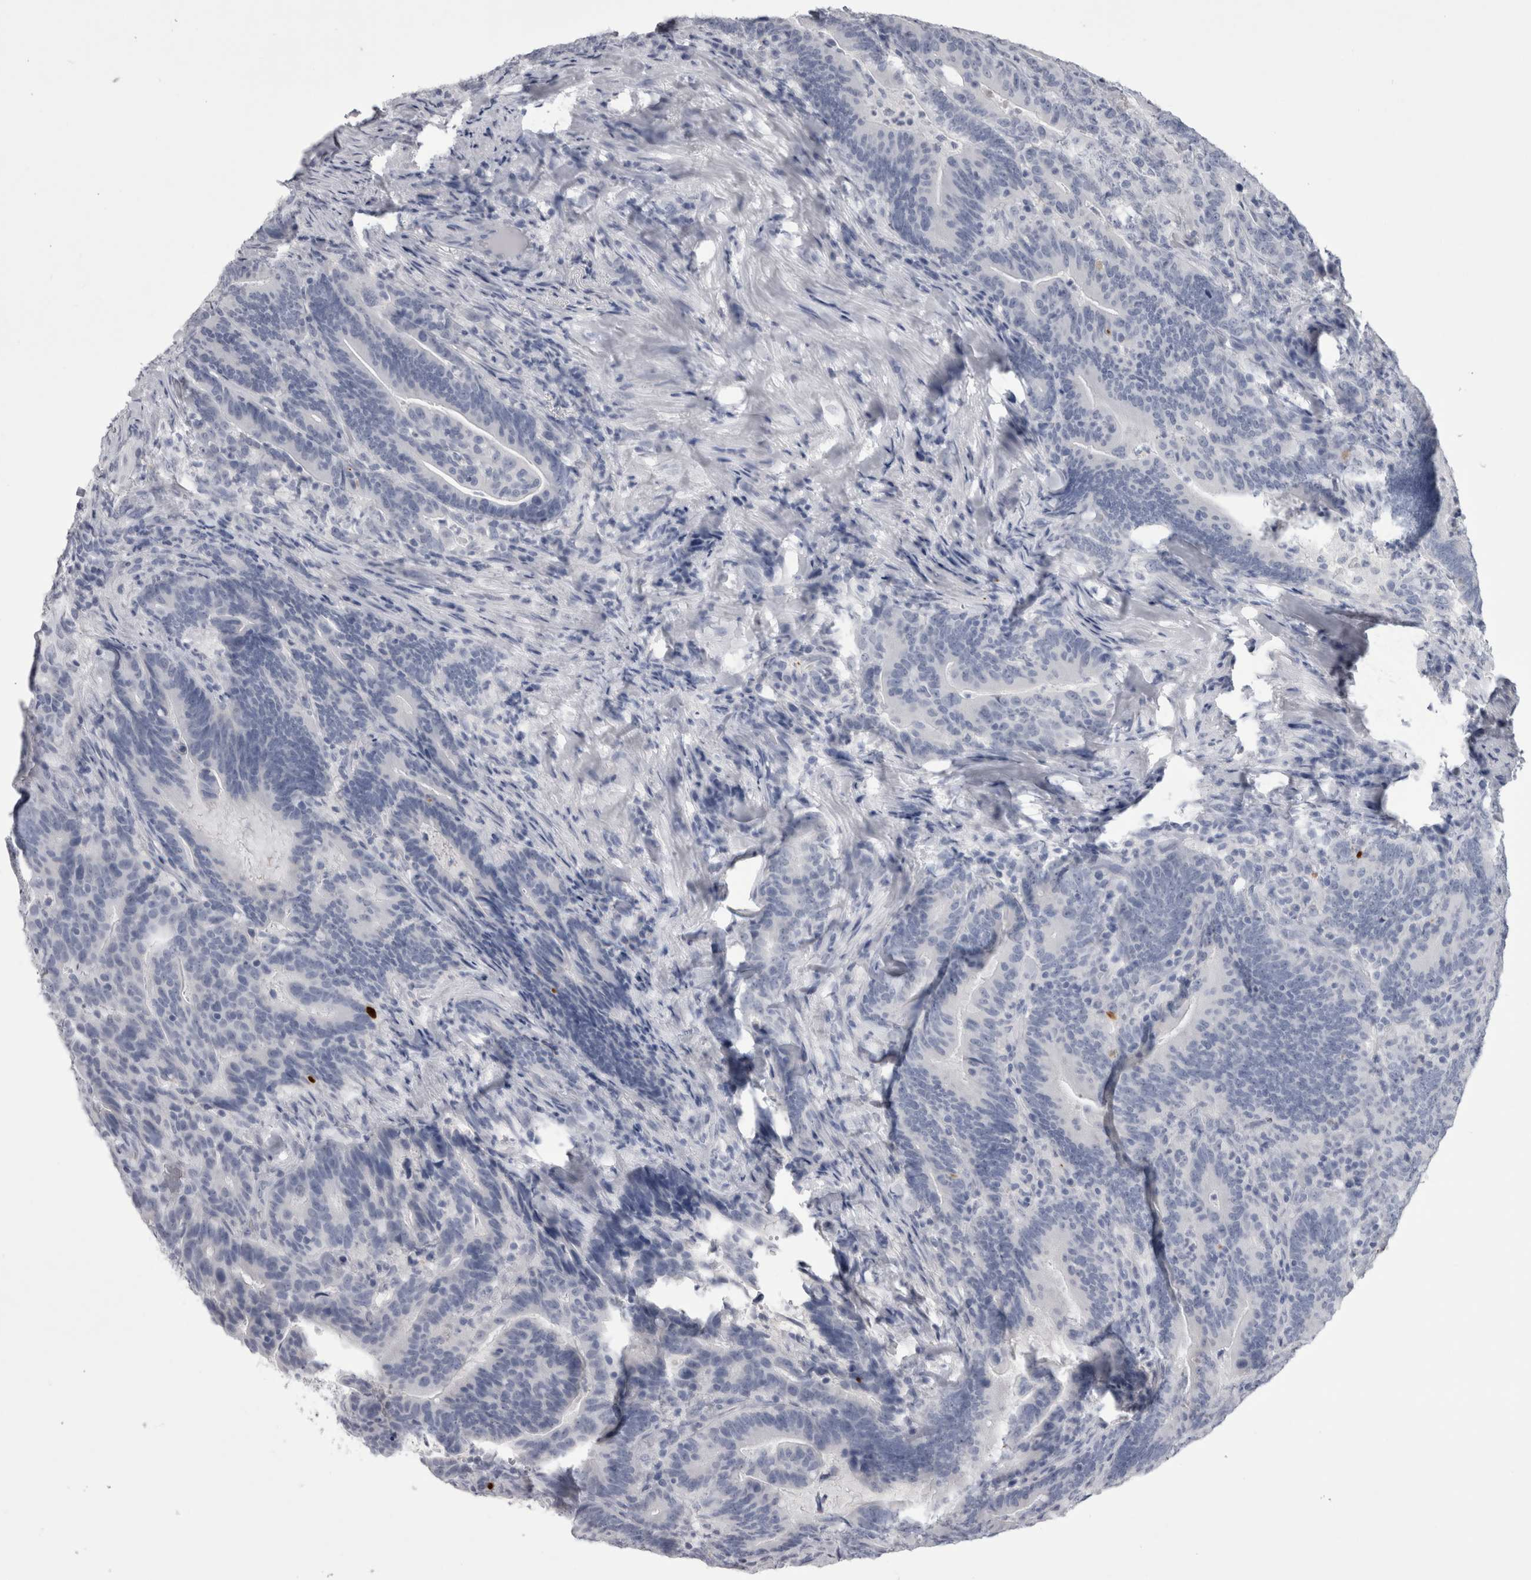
{"staining": {"intensity": "negative", "quantity": "none", "location": "none"}, "tissue": "colorectal cancer", "cell_type": "Tumor cells", "image_type": "cancer", "snomed": [{"axis": "morphology", "description": "Adenocarcinoma, NOS"}, {"axis": "topography", "description": "Colon"}], "caption": "High power microscopy histopathology image of an IHC histopathology image of colorectal adenocarcinoma, revealing no significant staining in tumor cells. (DAB (3,3'-diaminobenzidine) IHC with hematoxylin counter stain).", "gene": "ADAM2", "patient": {"sex": "female", "age": 66}}